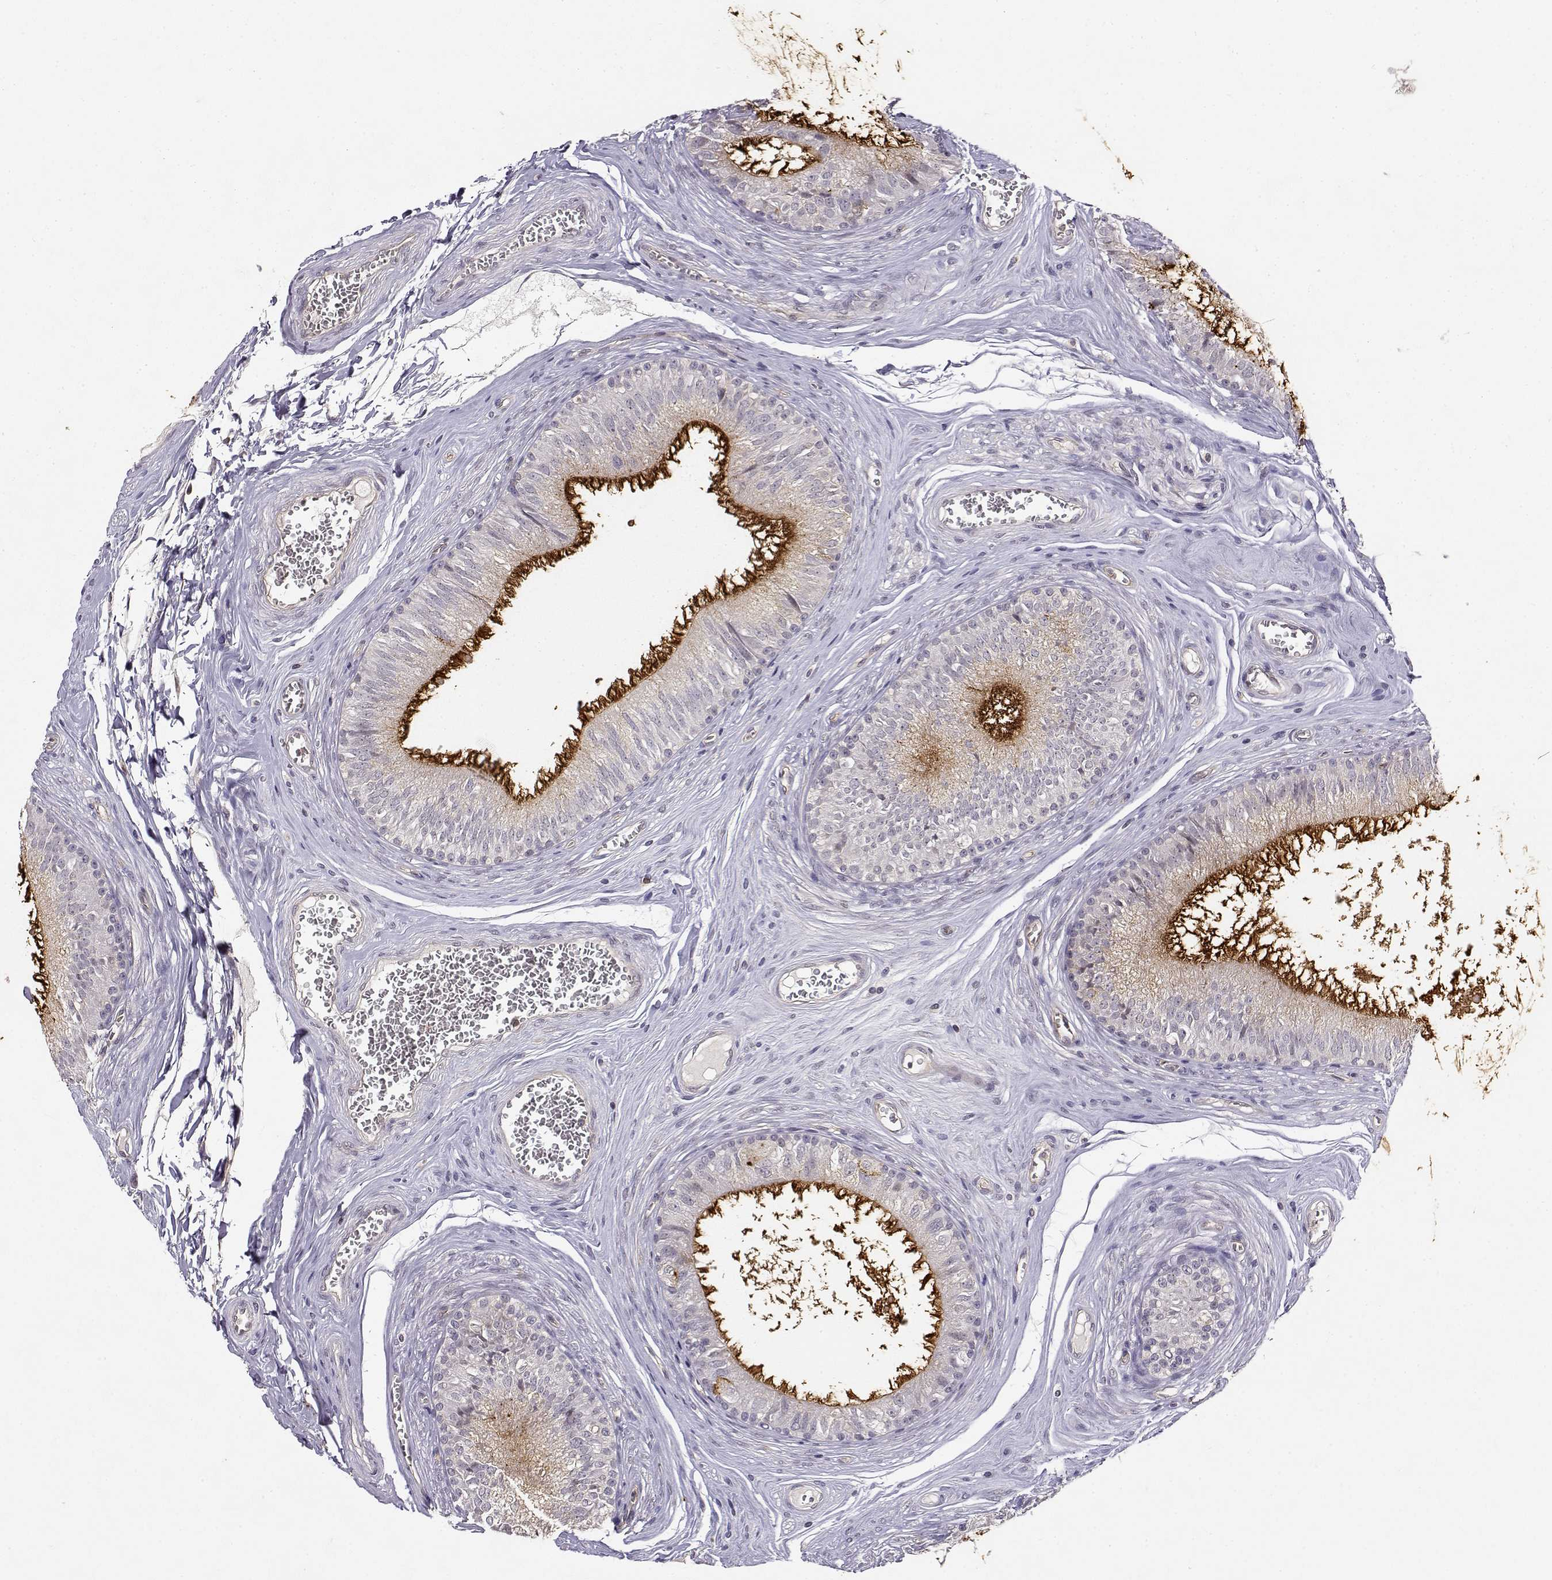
{"staining": {"intensity": "strong", "quantity": "25%-75%", "location": "cytoplasmic/membranous"}, "tissue": "epididymis", "cell_type": "Glandular cells", "image_type": "normal", "snomed": [{"axis": "morphology", "description": "Normal tissue, NOS"}, {"axis": "topography", "description": "Epididymis"}], "caption": "Immunohistochemistry (IHC) histopathology image of normal human epididymis stained for a protein (brown), which exhibits high levels of strong cytoplasmic/membranous expression in approximately 25%-75% of glandular cells.", "gene": "IFITM1", "patient": {"sex": "male", "age": 37}}